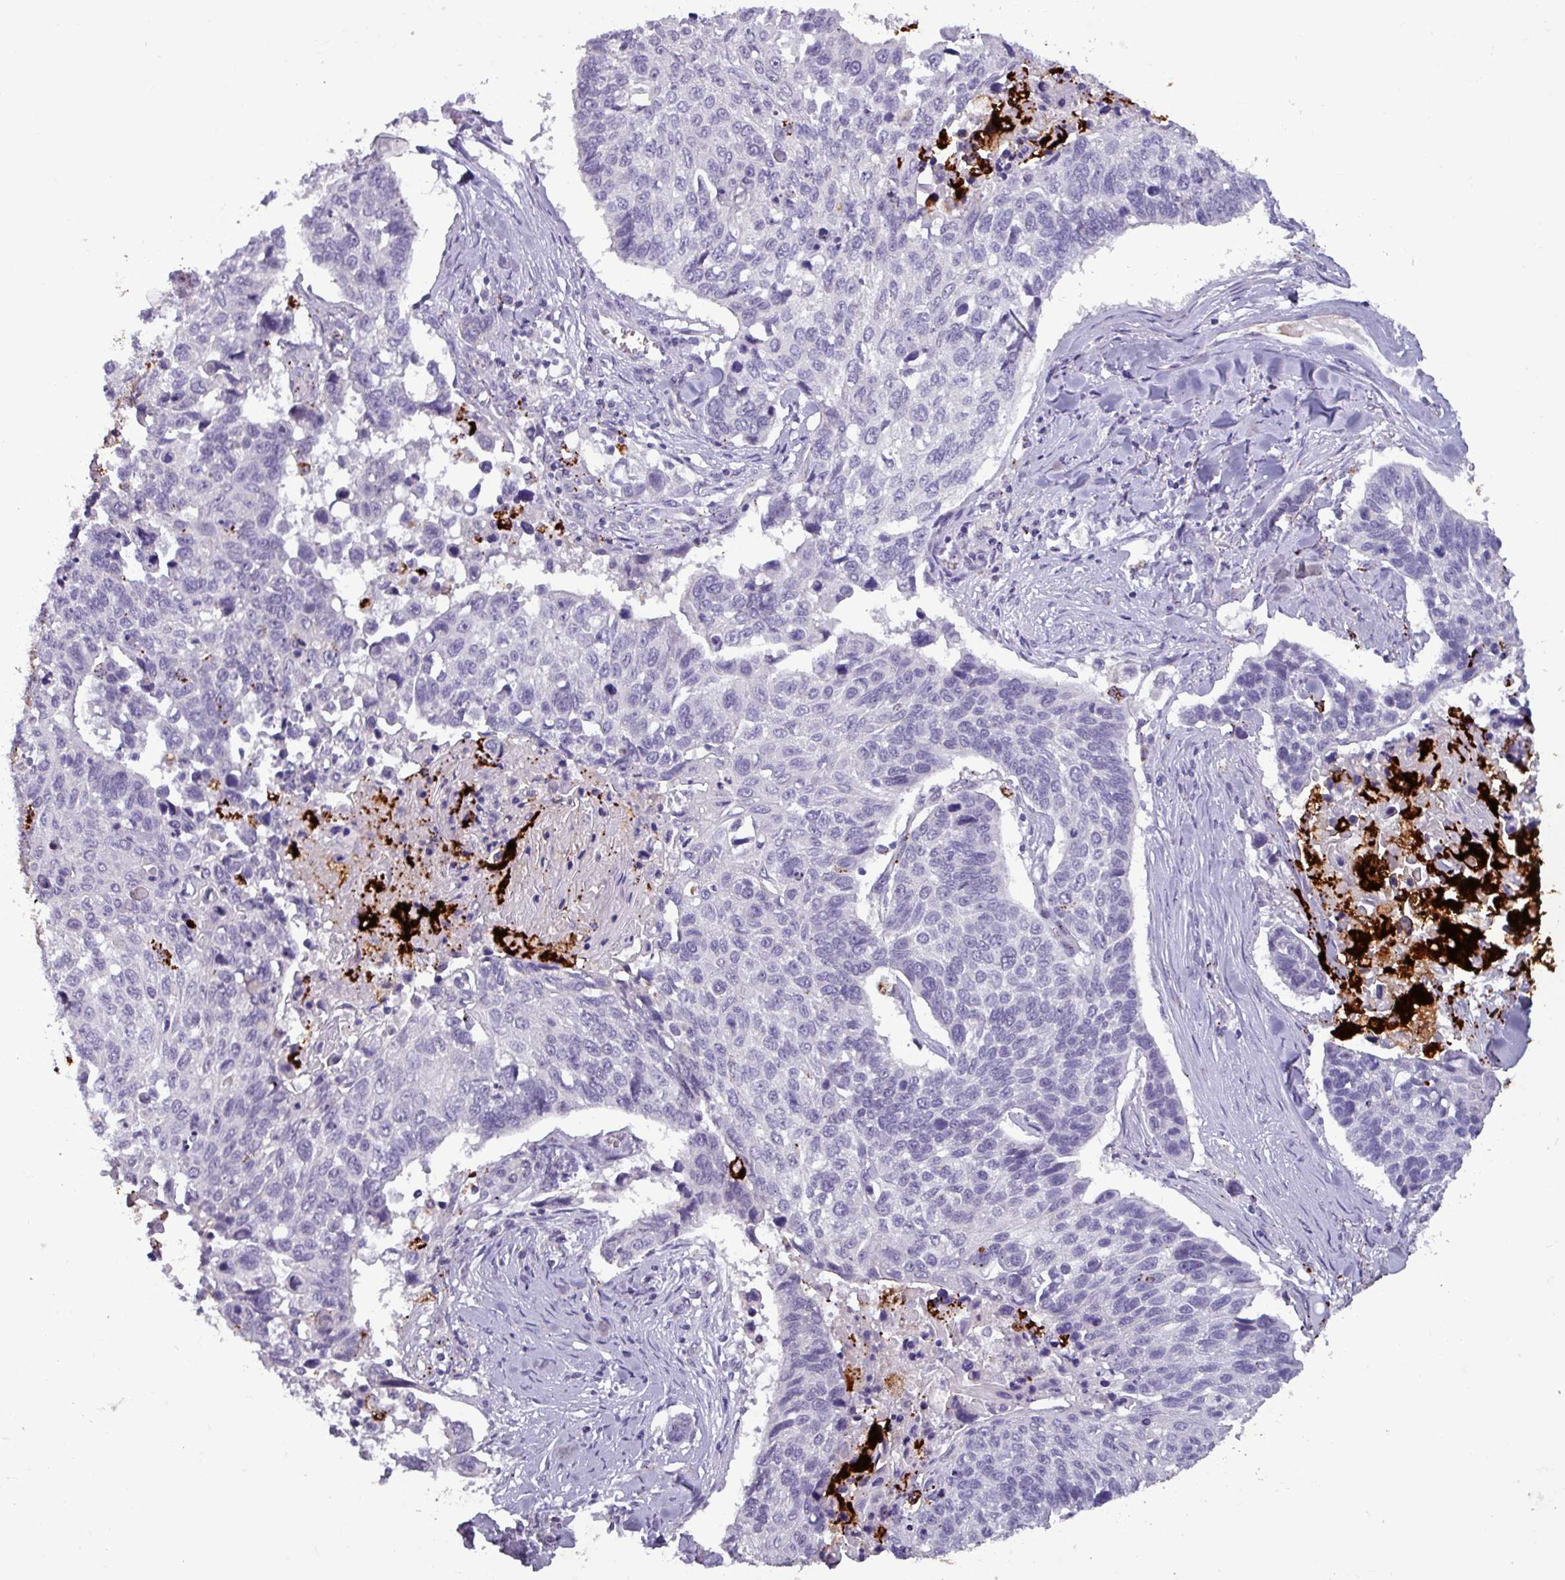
{"staining": {"intensity": "negative", "quantity": "none", "location": "none"}, "tissue": "lung cancer", "cell_type": "Tumor cells", "image_type": "cancer", "snomed": [{"axis": "morphology", "description": "Squamous cell carcinoma, NOS"}, {"axis": "topography", "description": "Lung"}], "caption": "High magnification brightfield microscopy of lung cancer (squamous cell carcinoma) stained with DAB (brown) and counterstained with hematoxylin (blue): tumor cells show no significant positivity. Nuclei are stained in blue.", "gene": "PLIN2", "patient": {"sex": "male", "age": 62}}